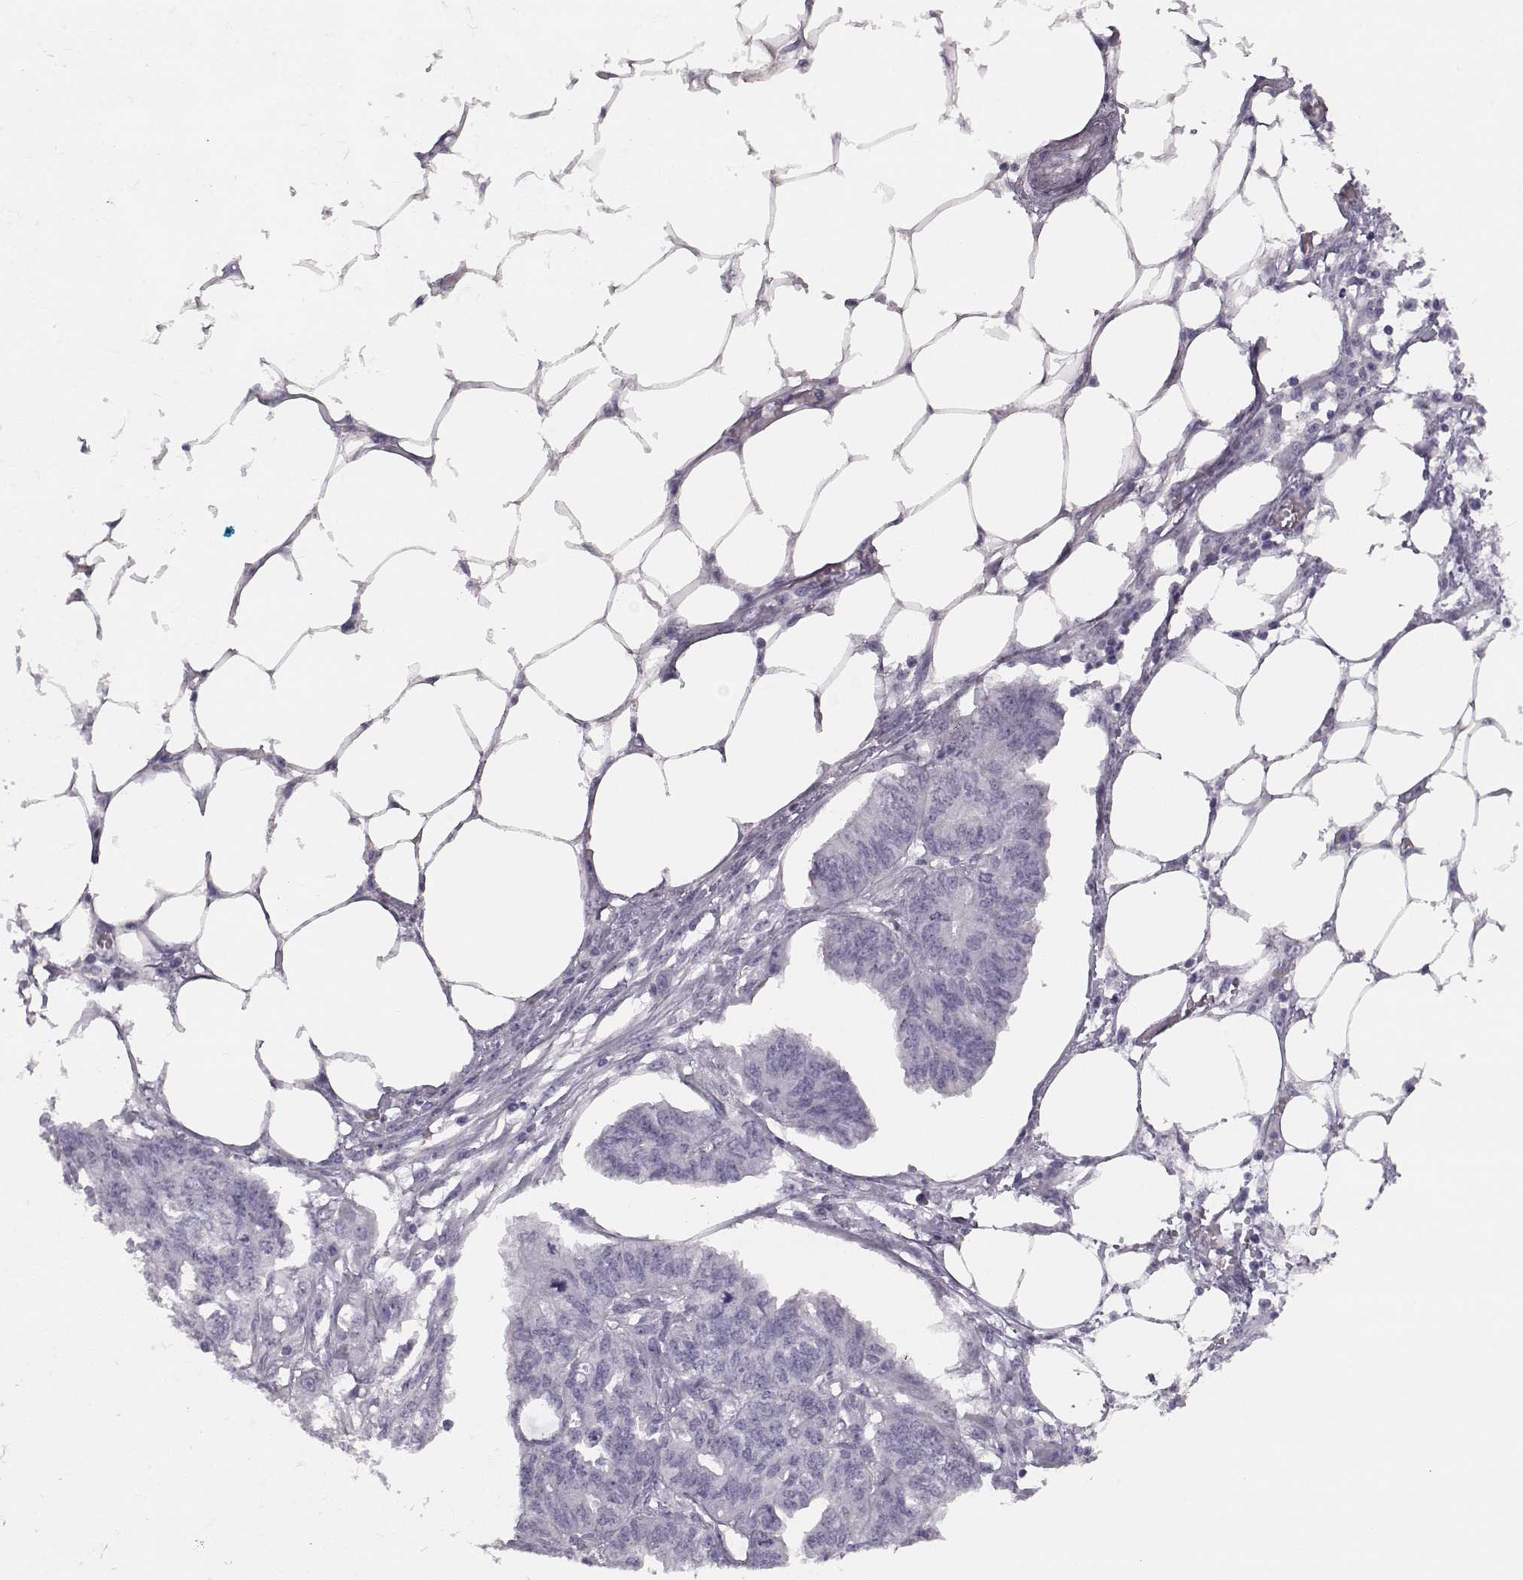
{"staining": {"intensity": "negative", "quantity": "none", "location": "none"}, "tissue": "endometrial cancer", "cell_type": "Tumor cells", "image_type": "cancer", "snomed": [{"axis": "morphology", "description": "Adenocarcinoma, NOS"}, {"axis": "morphology", "description": "Adenocarcinoma, metastatic, NOS"}, {"axis": "topography", "description": "Adipose tissue"}, {"axis": "topography", "description": "Endometrium"}], "caption": "Tumor cells show no significant staining in adenocarcinoma (endometrial).", "gene": "CCL19", "patient": {"sex": "female", "age": 67}}